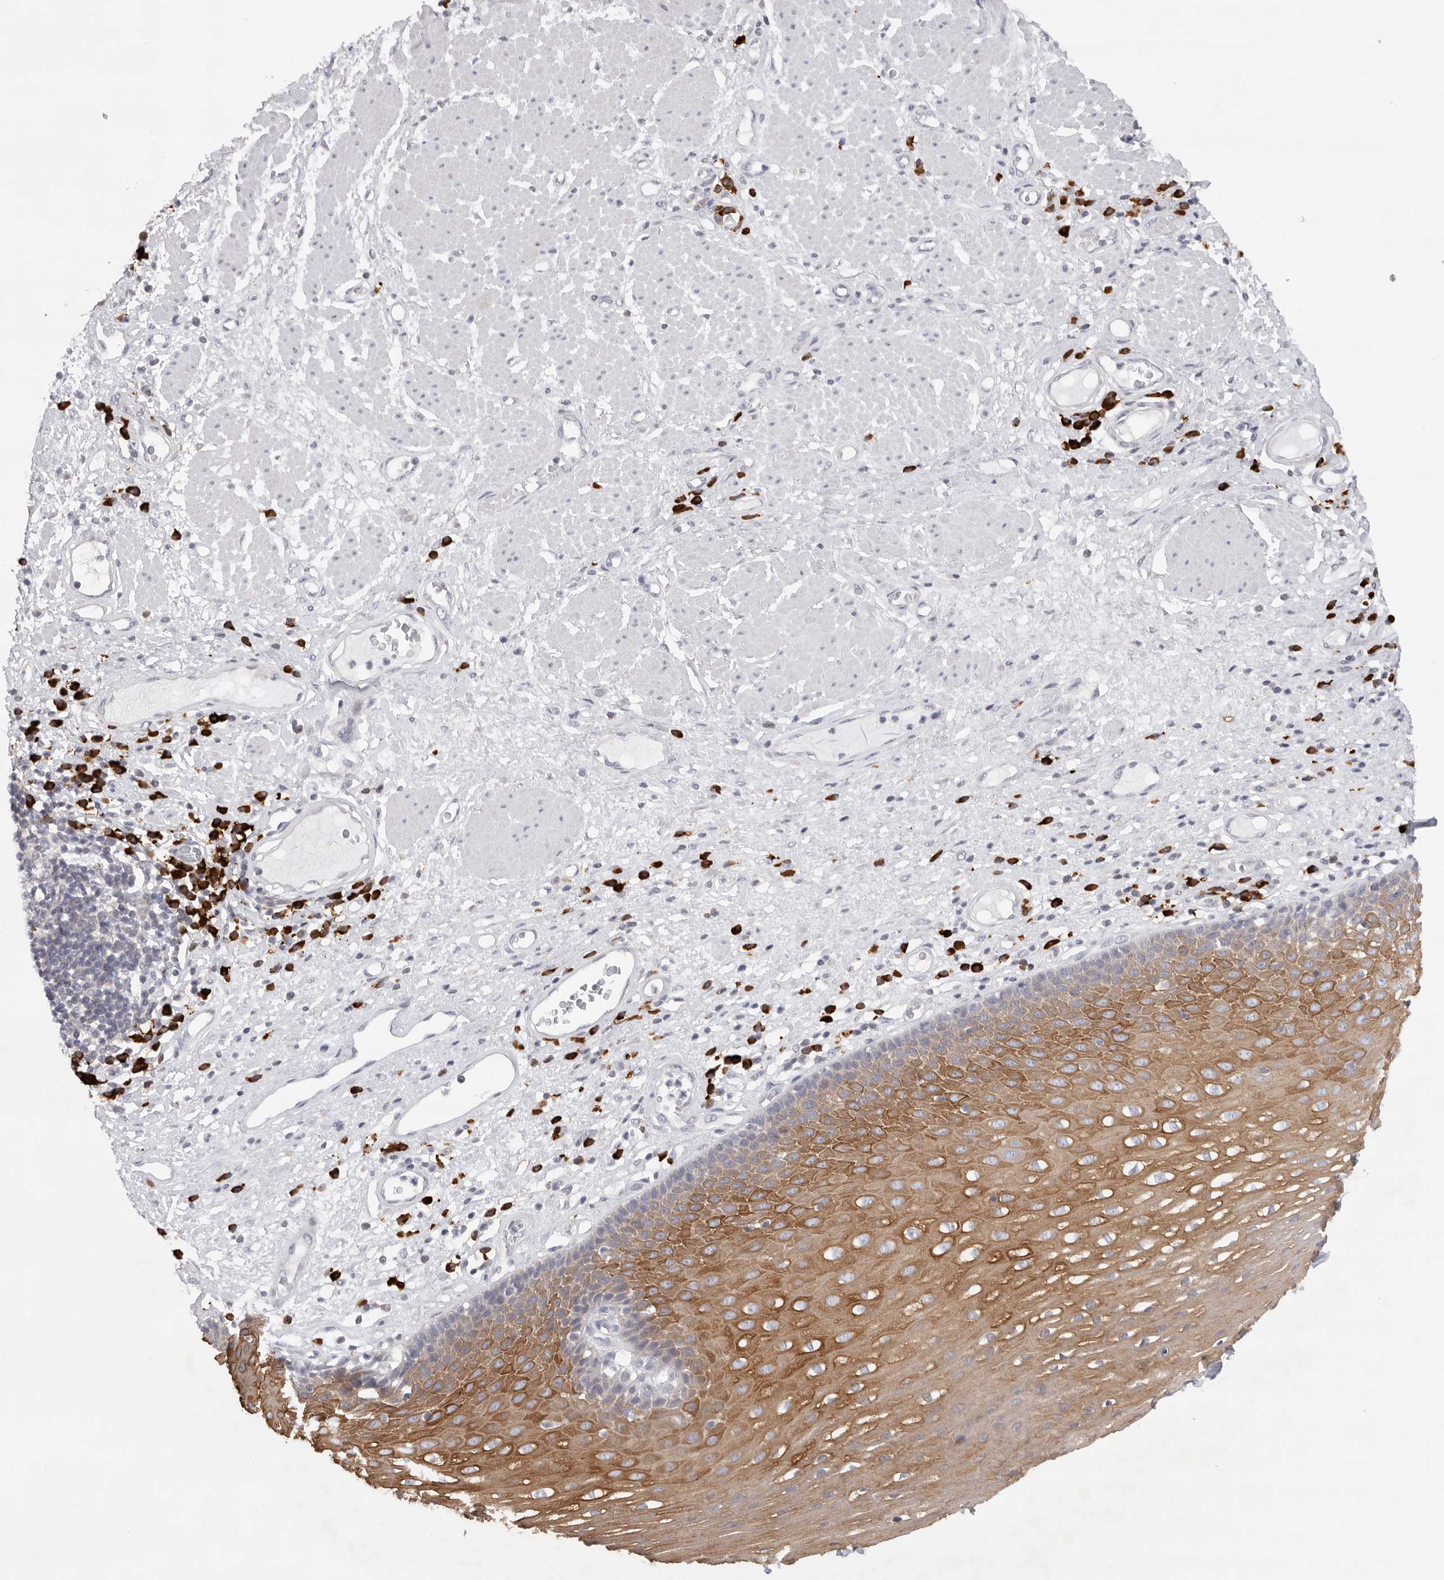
{"staining": {"intensity": "moderate", "quantity": "25%-75%", "location": "cytoplasmic/membranous"}, "tissue": "esophagus", "cell_type": "Squamous epithelial cells", "image_type": "normal", "snomed": [{"axis": "morphology", "description": "Normal tissue, NOS"}, {"axis": "morphology", "description": "Adenocarcinoma, NOS"}, {"axis": "topography", "description": "Esophagus"}], "caption": "Immunohistochemical staining of normal human esophagus exhibits 25%-75% levels of moderate cytoplasmic/membranous protein expression in approximately 25%-75% of squamous epithelial cells. (Stains: DAB in brown, nuclei in blue, Microscopy: brightfield microscopy at high magnification).", "gene": "TMEM69", "patient": {"sex": "male", "age": 62}}